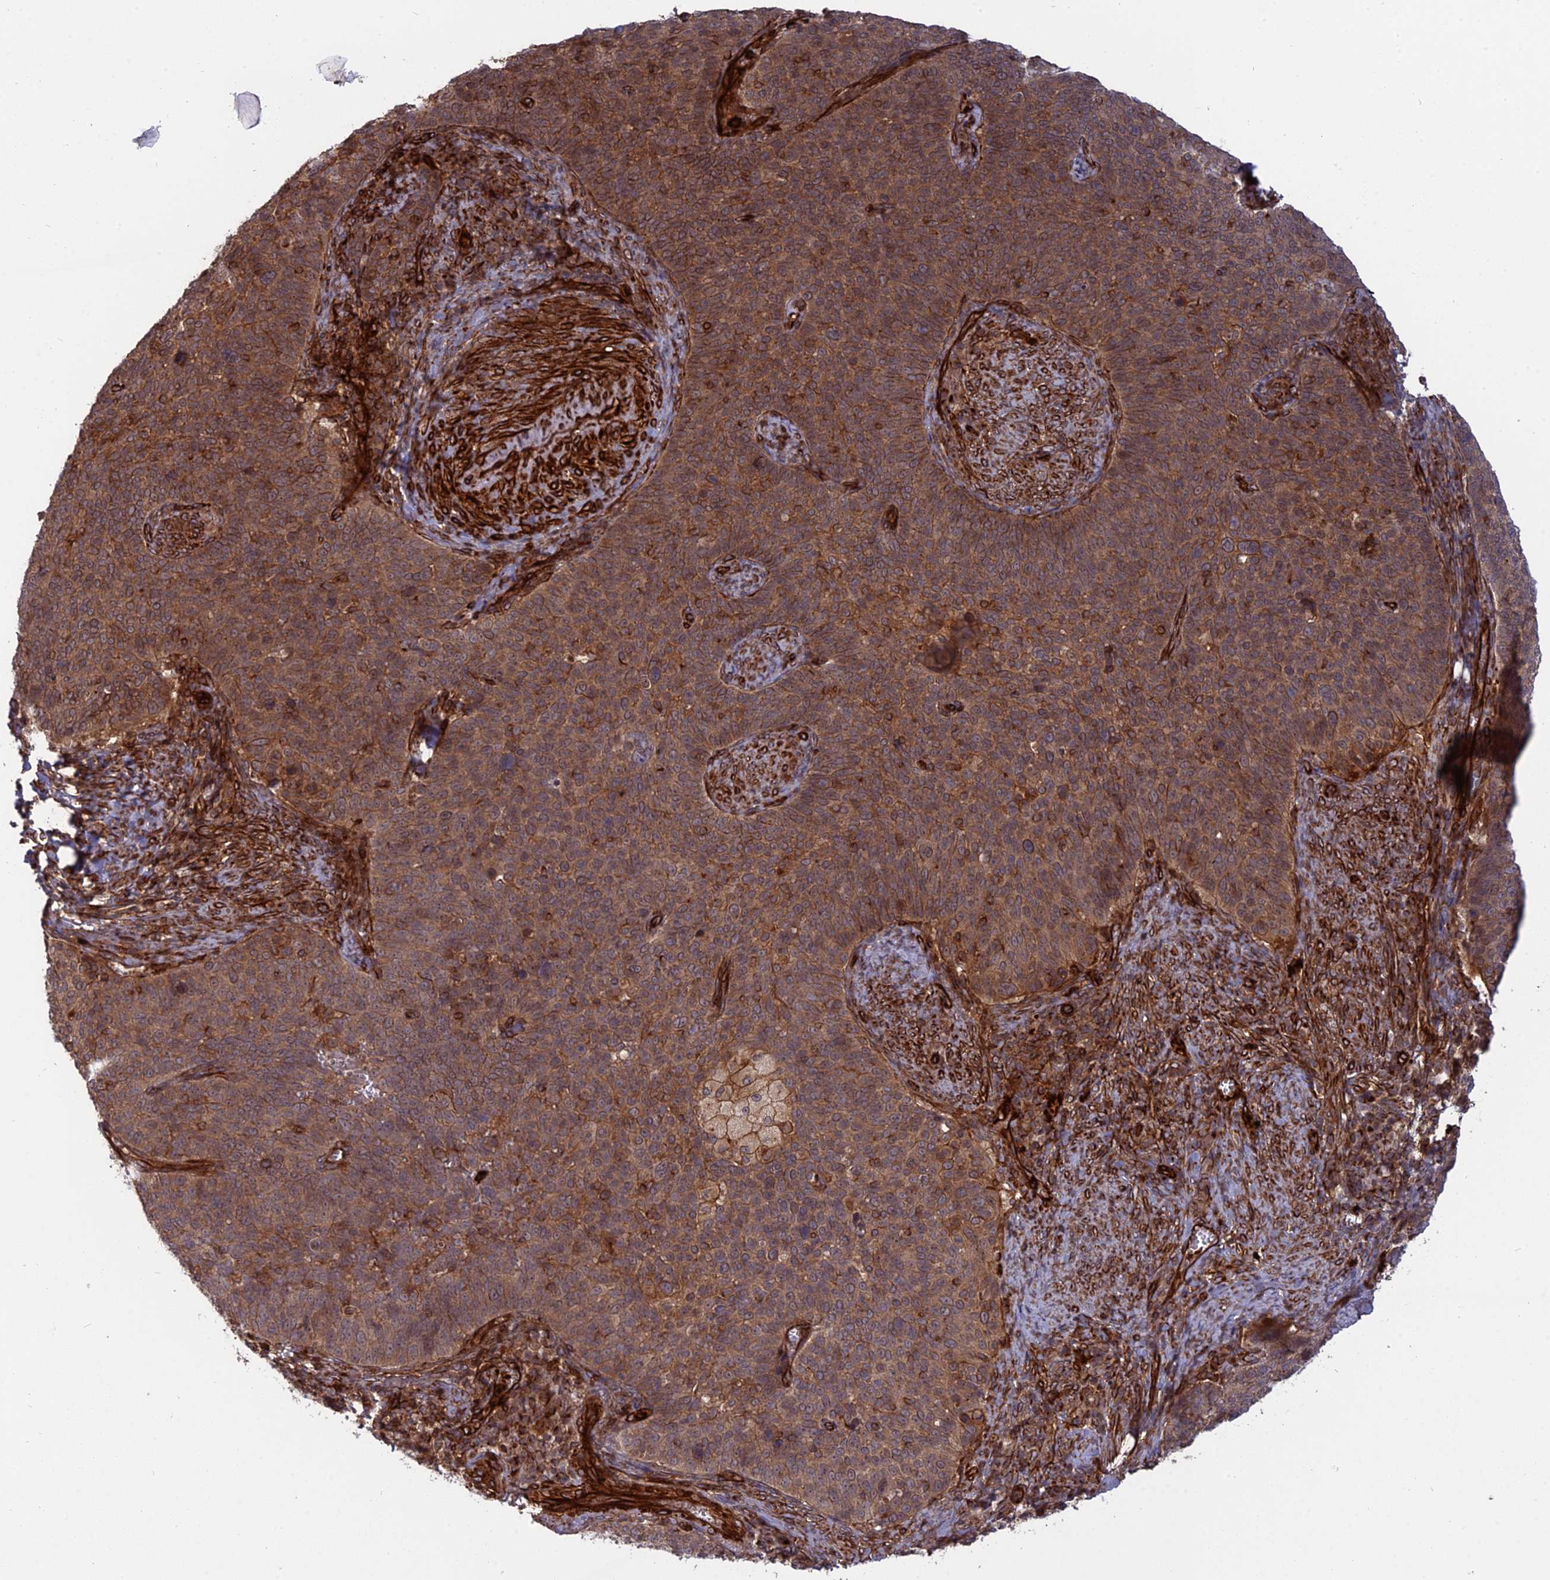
{"staining": {"intensity": "moderate", "quantity": ">75%", "location": "cytoplasmic/membranous"}, "tissue": "cervical cancer", "cell_type": "Tumor cells", "image_type": "cancer", "snomed": [{"axis": "morphology", "description": "Normal tissue, NOS"}, {"axis": "morphology", "description": "Squamous cell carcinoma, NOS"}, {"axis": "topography", "description": "Cervix"}], "caption": "Approximately >75% of tumor cells in human squamous cell carcinoma (cervical) reveal moderate cytoplasmic/membranous protein staining as visualized by brown immunohistochemical staining.", "gene": "PHLDB3", "patient": {"sex": "female", "age": 39}}